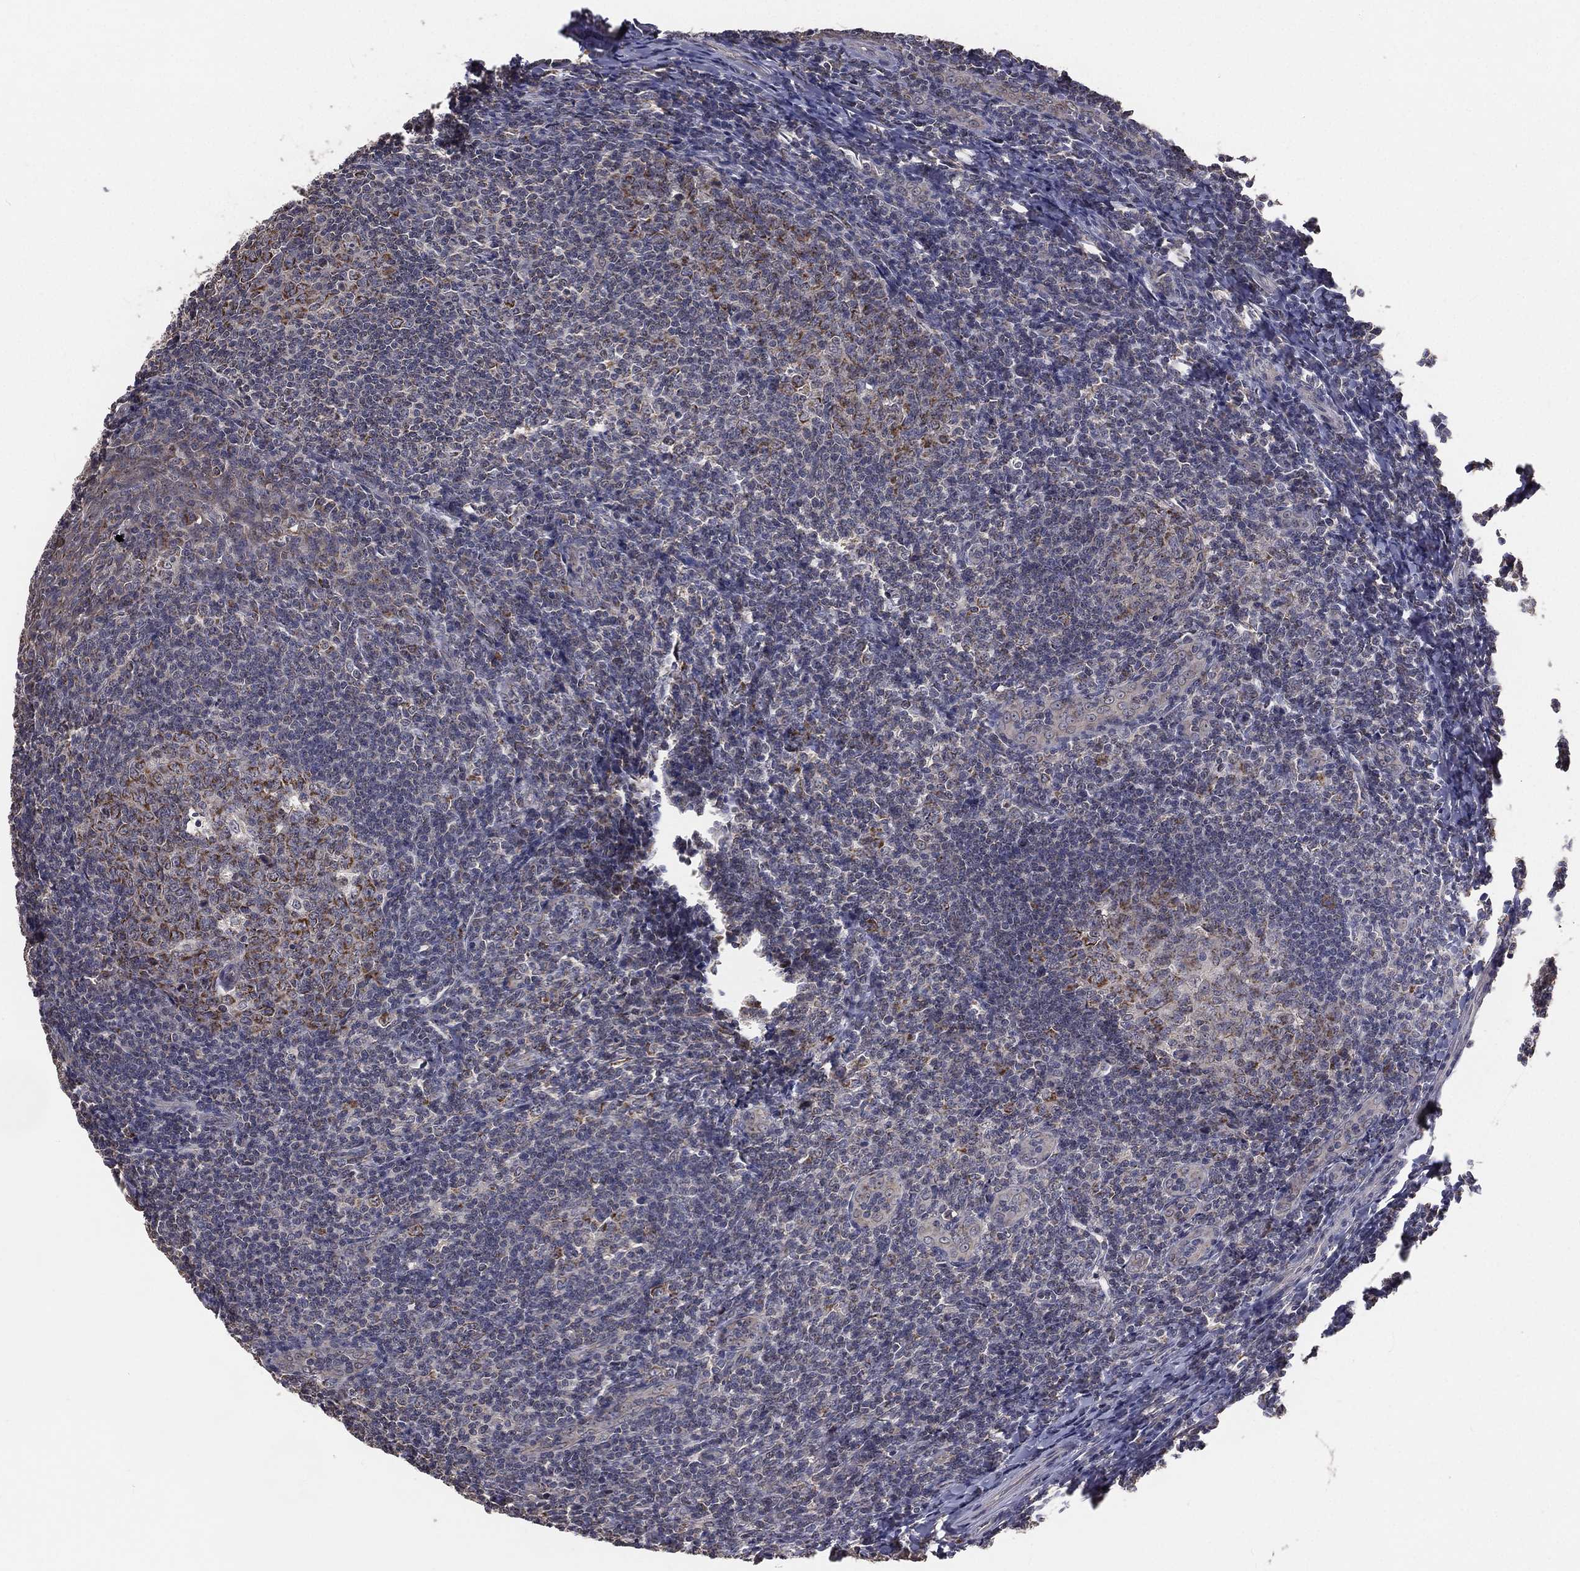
{"staining": {"intensity": "strong", "quantity": "<25%", "location": "cytoplasmic/membranous"}, "tissue": "tonsil", "cell_type": "Germinal center cells", "image_type": "normal", "snomed": [{"axis": "morphology", "description": "Normal tissue, NOS"}, {"axis": "topography", "description": "Tonsil"}], "caption": "Germinal center cells reveal medium levels of strong cytoplasmic/membranous positivity in about <25% of cells in benign human tonsil. (brown staining indicates protein expression, while blue staining denotes nuclei).", "gene": "MRPL46", "patient": {"sex": "male", "age": 20}}